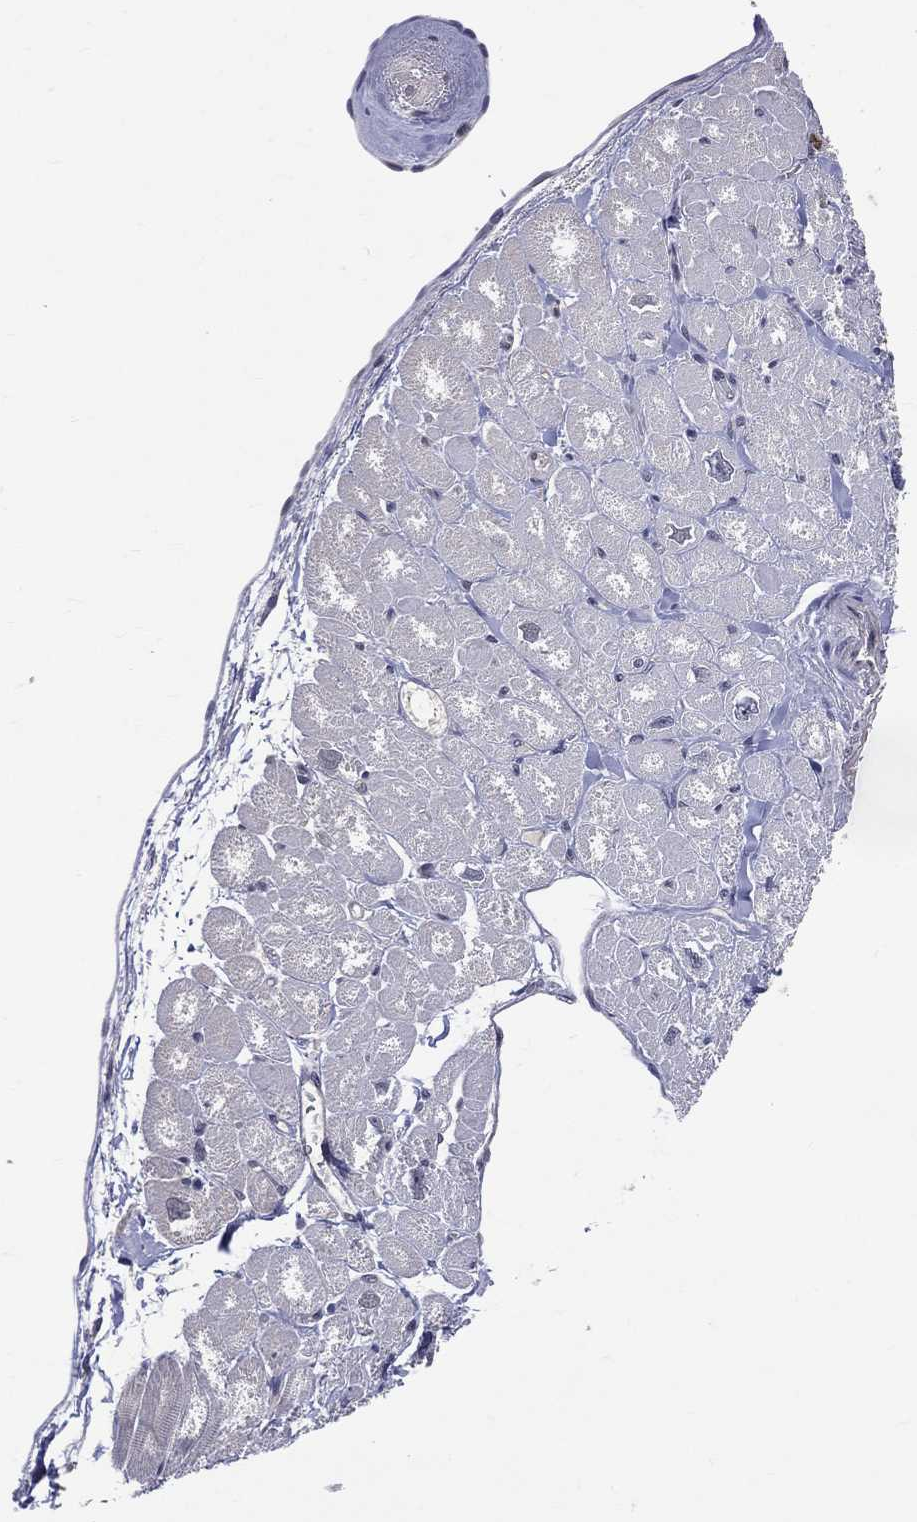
{"staining": {"intensity": "negative", "quantity": "none", "location": "none"}, "tissue": "heart muscle", "cell_type": "Cardiomyocytes", "image_type": "normal", "snomed": [{"axis": "morphology", "description": "Normal tissue, NOS"}, {"axis": "topography", "description": "Heart"}], "caption": "Immunohistochemical staining of benign heart muscle demonstrates no significant staining in cardiomyocytes. Nuclei are stained in blue.", "gene": "DLG4", "patient": {"sex": "male", "age": 55}}